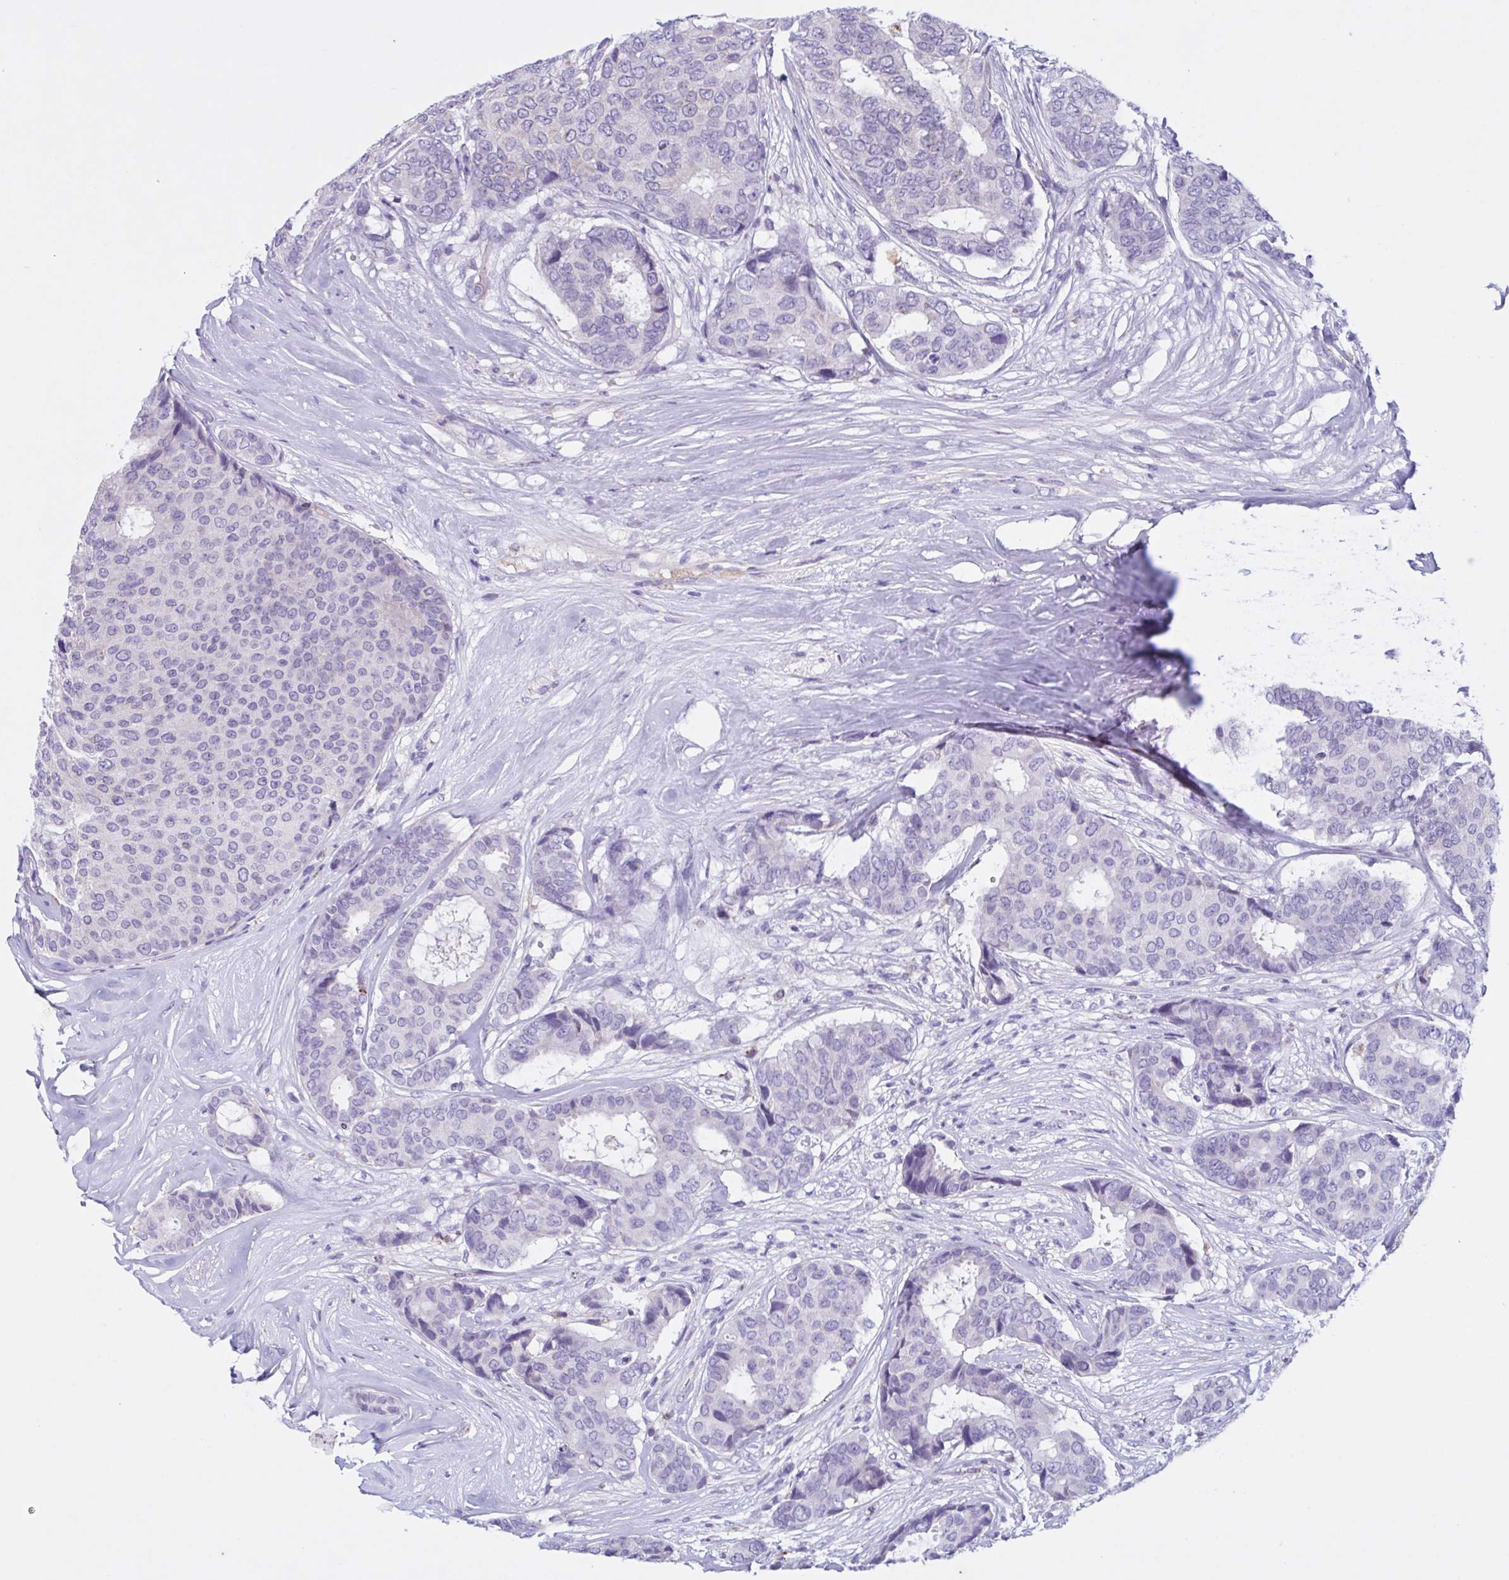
{"staining": {"intensity": "negative", "quantity": "none", "location": "none"}, "tissue": "breast cancer", "cell_type": "Tumor cells", "image_type": "cancer", "snomed": [{"axis": "morphology", "description": "Duct carcinoma"}, {"axis": "topography", "description": "Breast"}], "caption": "DAB immunohistochemical staining of human intraductal carcinoma (breast) exhibits no significant expression in tumor cells.", "gene": "F13B", "patient": {"sex": "female", "age": 75}}